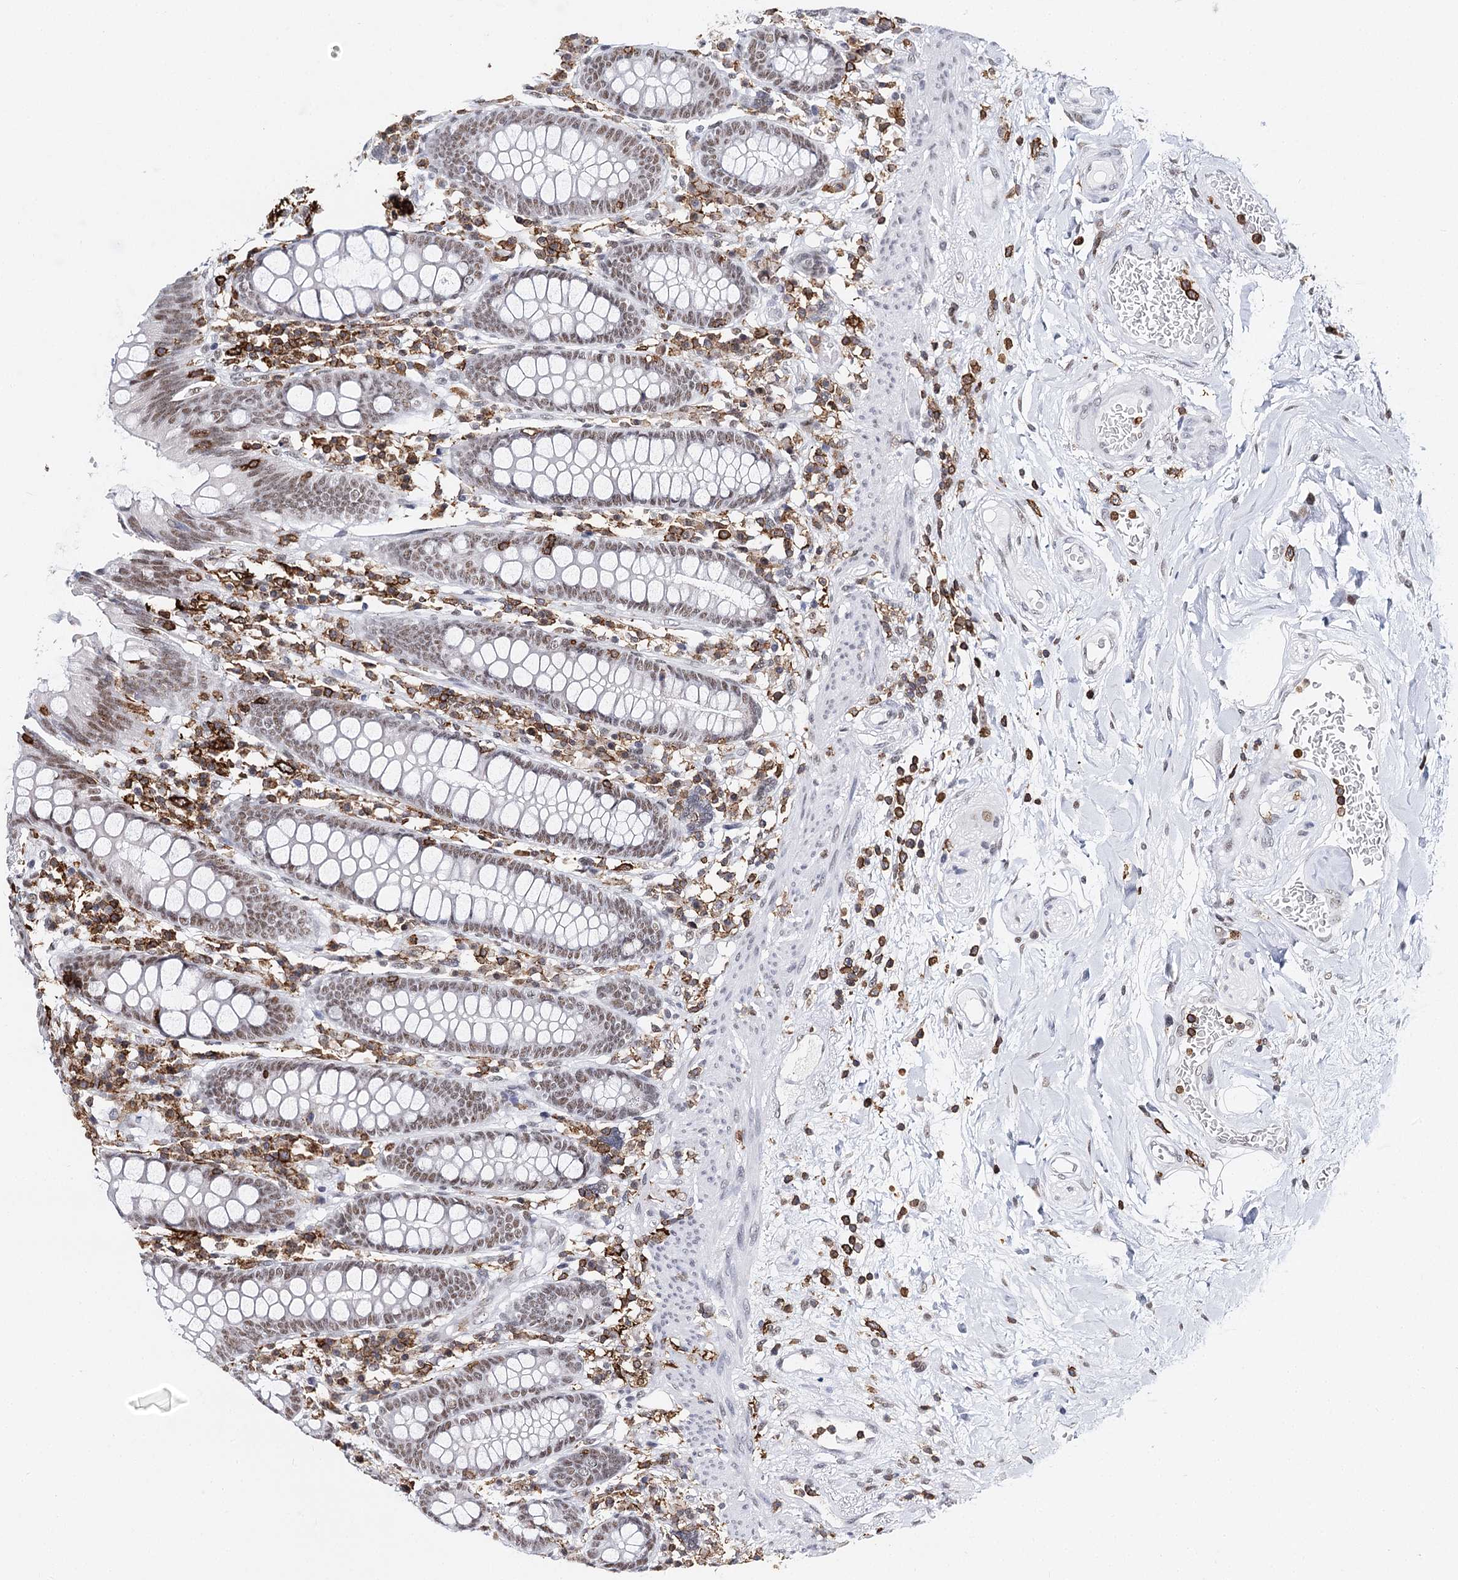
{"staining": {"intensity": "negative", "quantity": "none", "location": "none"}, "tissue": "colon", "cell_type": "Endothelial cells", "image_type": "normal", "snomed": [{"axis": "morphology", "description": "Normal tissue, NOS"}, {"axis": "topography", "description": "Colon"}], "caption": "High magnification brightfield microscopy of normal colon stained with DAB (3,3'-diaminobenzidine) (brown) and counterstained with hematoxylin (blue): endothelial cells show no significant positivity. (Stains: DAB immunohistochemistry (IHC) with hematoxylin counter stain, Microscopy: brightfield microscopy at high magnification).", "gene": "BARD1", "patient": {"sex": "female", "age": 79}}